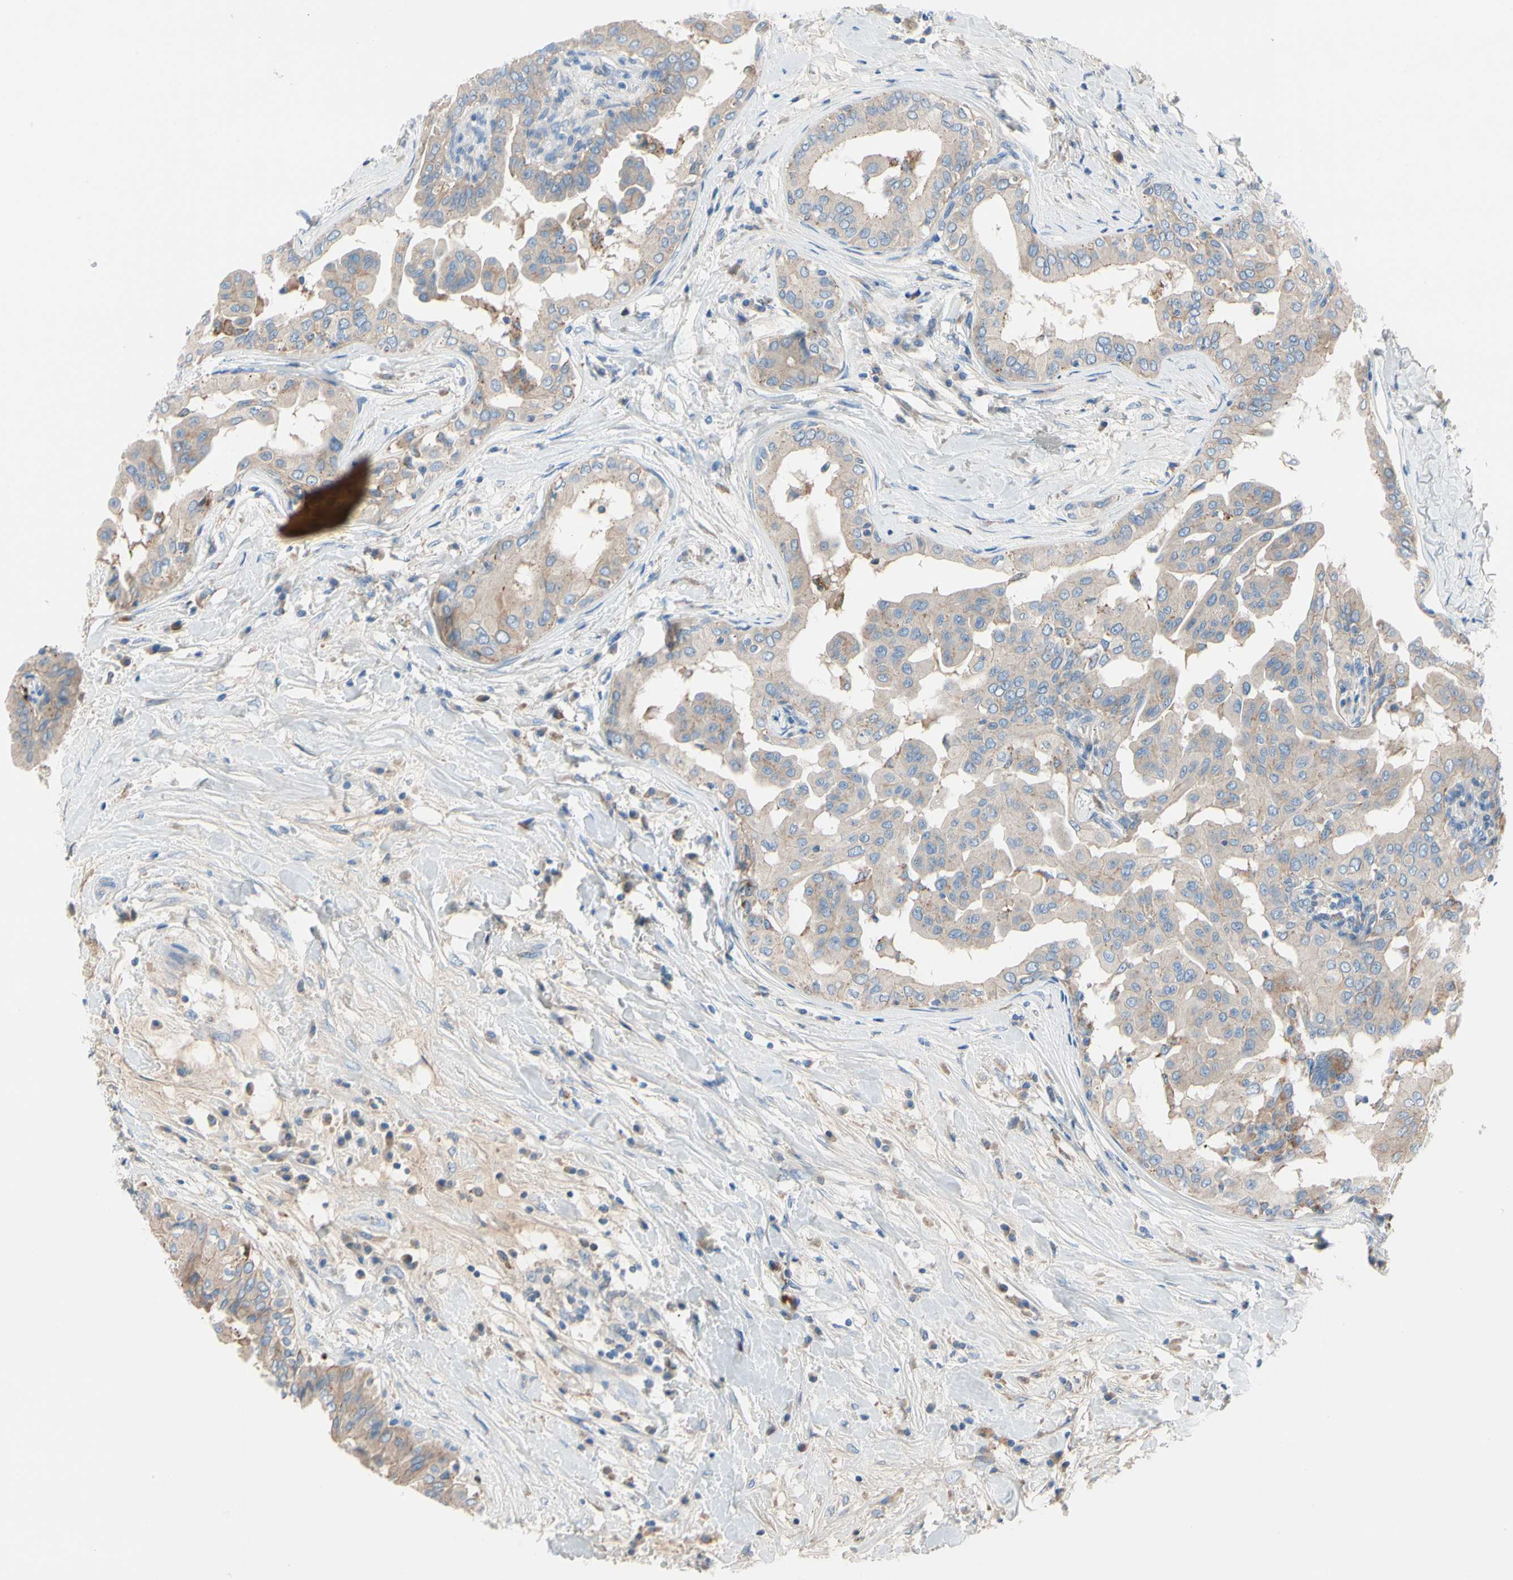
{"staining": {"intensity": "weak", "quantity": "25%-75%", "location": "cytoplasmic/membranous"}, "tissue": "thyroid cancer", "cell_type": "Tumor cells", "image_type": "cancer", "snomed": [{"axis": "morphology", "description": "Papillary adenocarcinoma, NOS"}, {"axis": "topography", "description": "Thyroid gland"}], "caption": "Thyroid cancer (papillary adenocarcinoma) stained with immunohistochemistry reveals weak cytoplasmic/membranous expression in about 25%-75% of tumor cells. The staining was performed using DAB (3,3'-diaminobenzidine), with brown indicating positive protein expression. Nuclei are stained blue with hematoxylin.", "gene": "HJURP", "patient": {"sex": "male", "age": 33}}